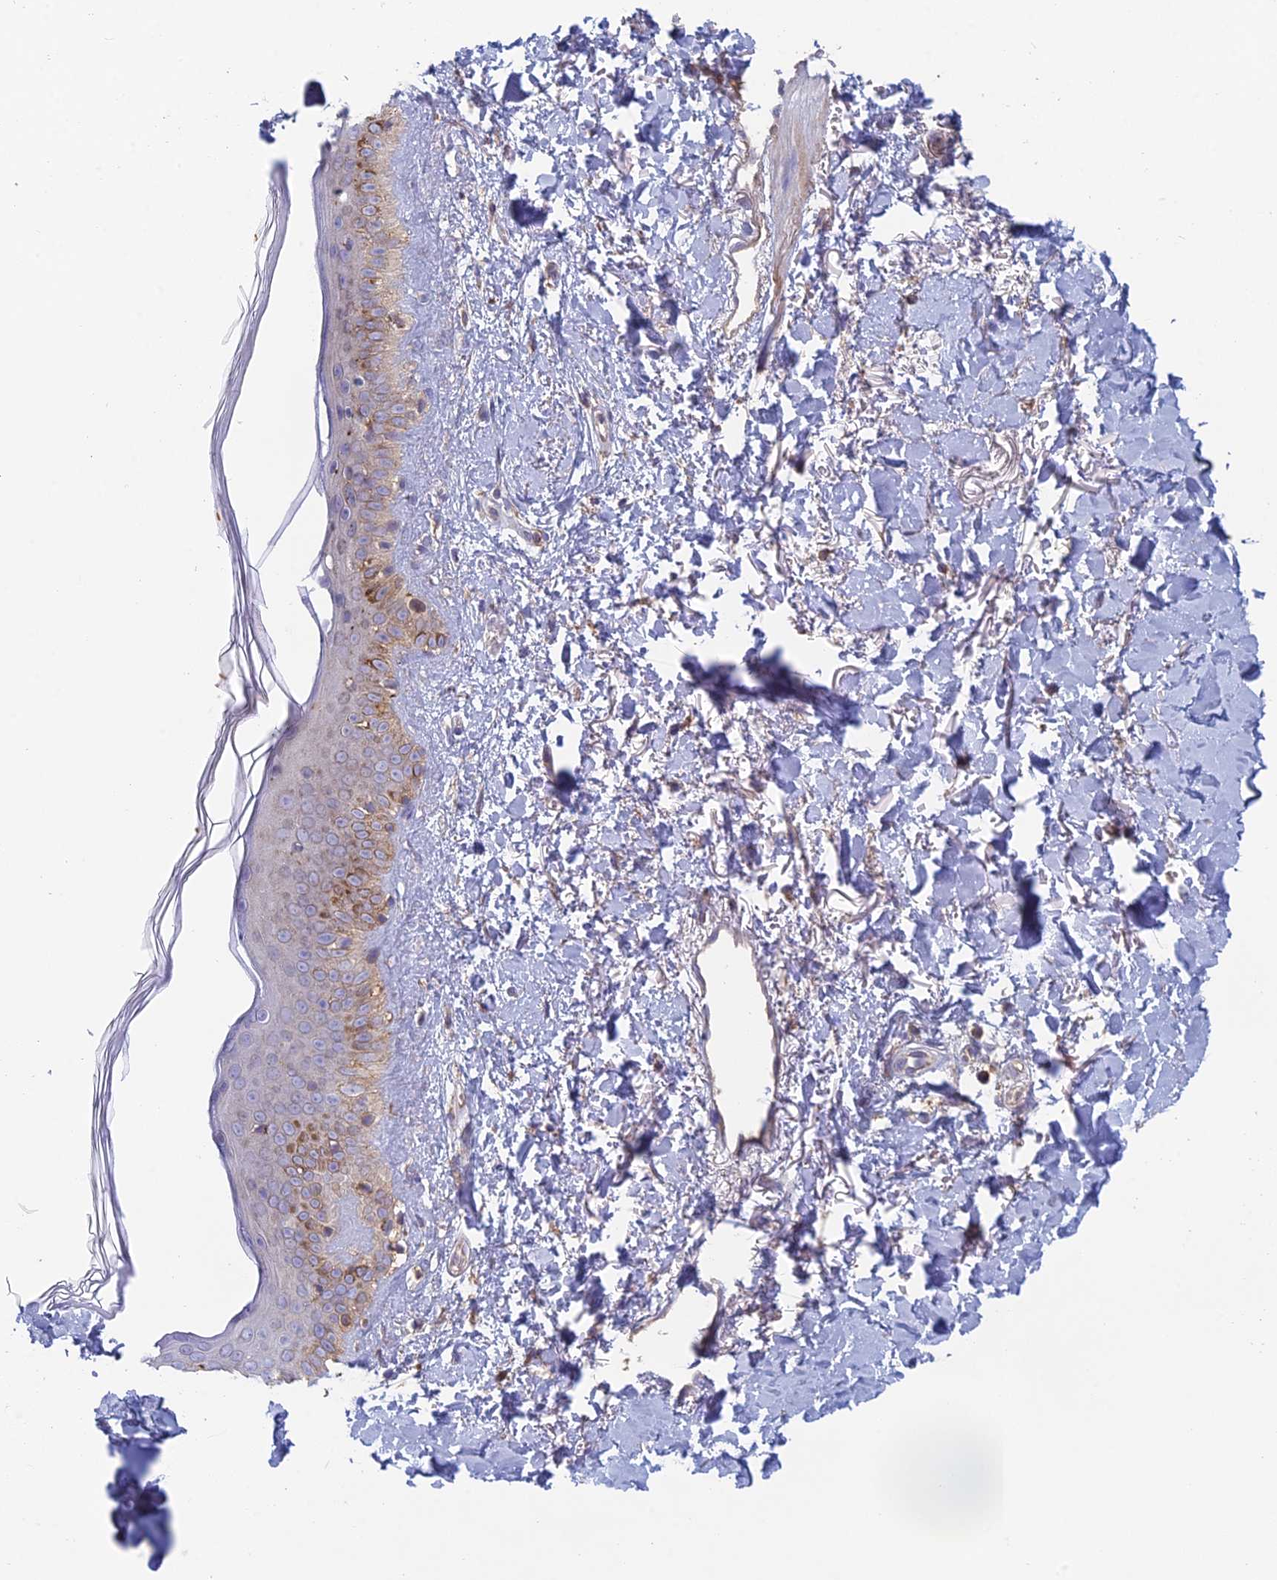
{"staining": {"intensity": "weak", "quantity": ">75%", "location": "cytoplasmic/membranous"}, "tissue": "skin", "cell_type": "Fibroblasts", "image_type": "normal", "snomed": [{"axis": "morphology", "description": "Normal tissue, NOS"}, {"axis": "topography", "description": "Skin"}], "caption": "Unremarkable skin was stained to show a protein in brown. There is low levels of weak cytoplasmic/membranous staining in approximately >75% of fibroblasts. Nuclei are stained in blue.", "gene": "IFTAP", "patient": {"sex": "female", "age": 58}}